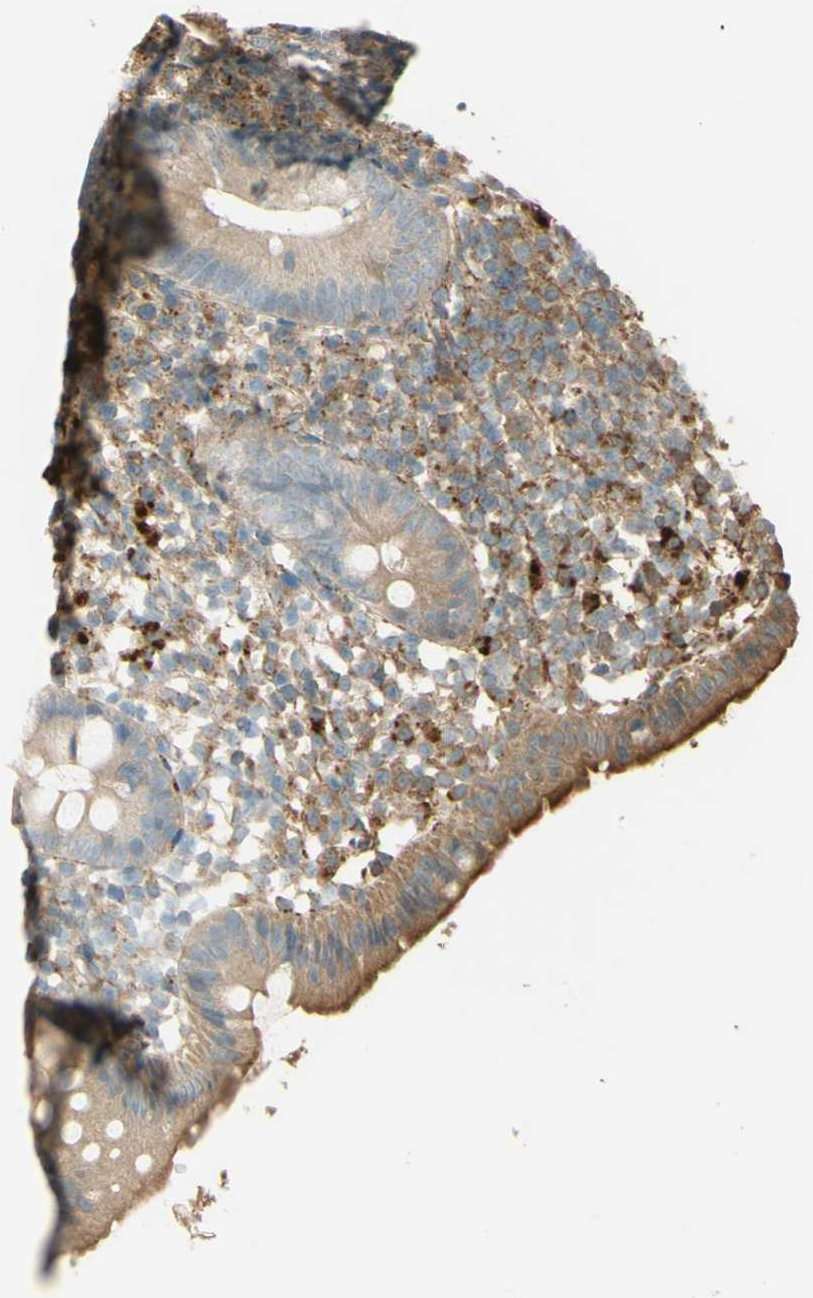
{"staining": {"intensity": "moderate", "quantity": ">75%", "location": "cytoplasmic/membranous"}, "tissue": "appendix", "cell_type": "Glandular cells", "image_type": "normal", "snomed": [{"axis": "morphology", "description": "Normal tissue, NOS"}, {"axis": "topography", "description": "Appendix"}], "caption": "About >75% of glandular cells in unremarkable appendix reveal moderate cytoplasmic/membranous protein expression as visualized by brown immunohistochemical staining.", "gene": "RNF19A", "patient": {"sex": "female", "age": 20}}